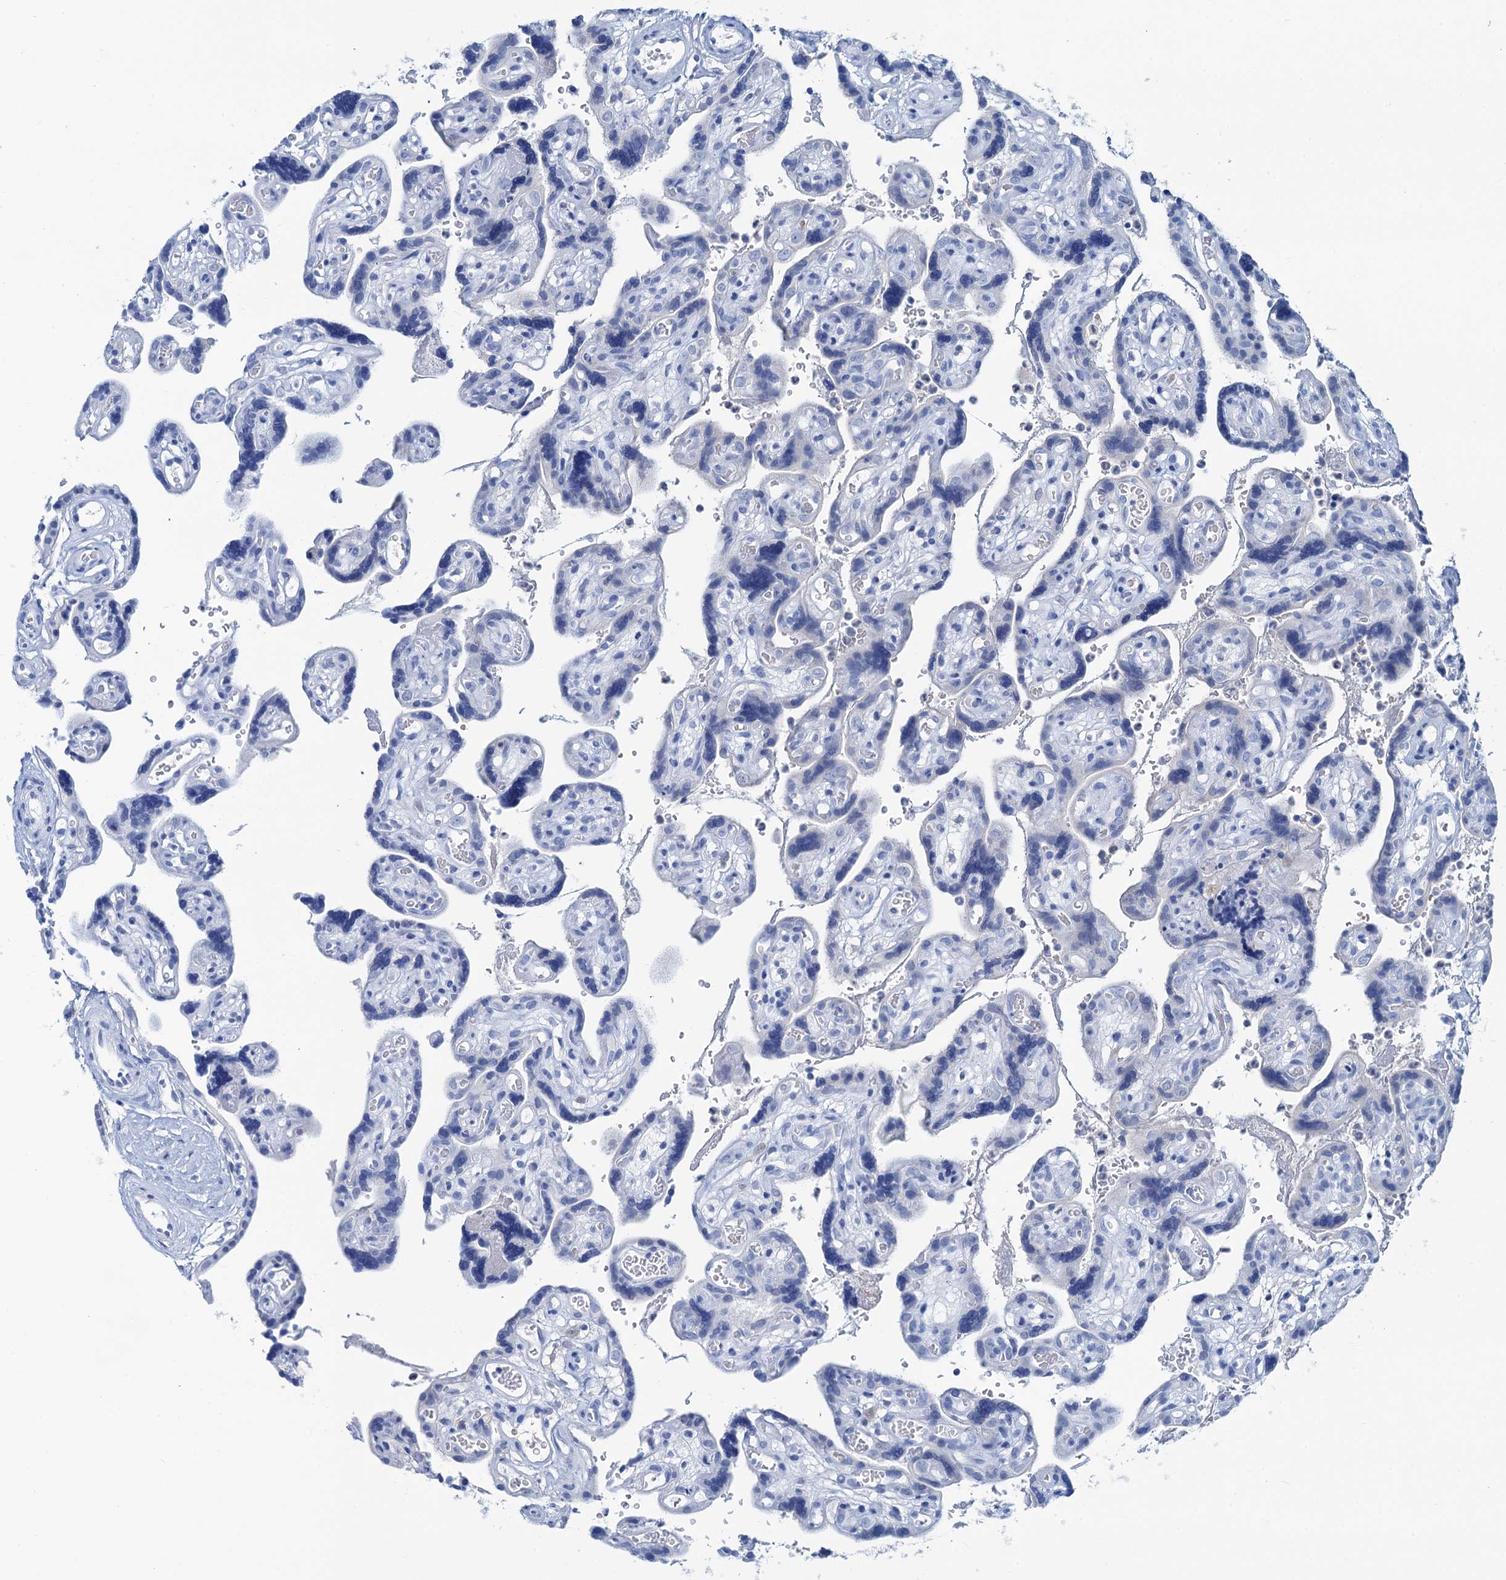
{"staining": {"intensity": "negative", "quantity": "none", "location": "none"}, "tissue": "placenta", "cell_type": "Decidual cells", "image_type": "normal", "snomed": [{"axis": "morphology", "description": "Normal tissue, NOS"}, {"axis": "topography", "description": "Placenta"}], "caption": "High magnification brightfield microscopy of normal placenta stained with DAB (3,3'-diaminobenzidine) (brown) and counterstained with hematoxylin (blue): decidual cells show no significant staining. (Brightfield microscopy of DAB (3,3'-diaminobenzidine) immunohistochemistry (IHC) at high magnification).", "gene": "FAH", "patient": {"sex": "female", "age": 30}}